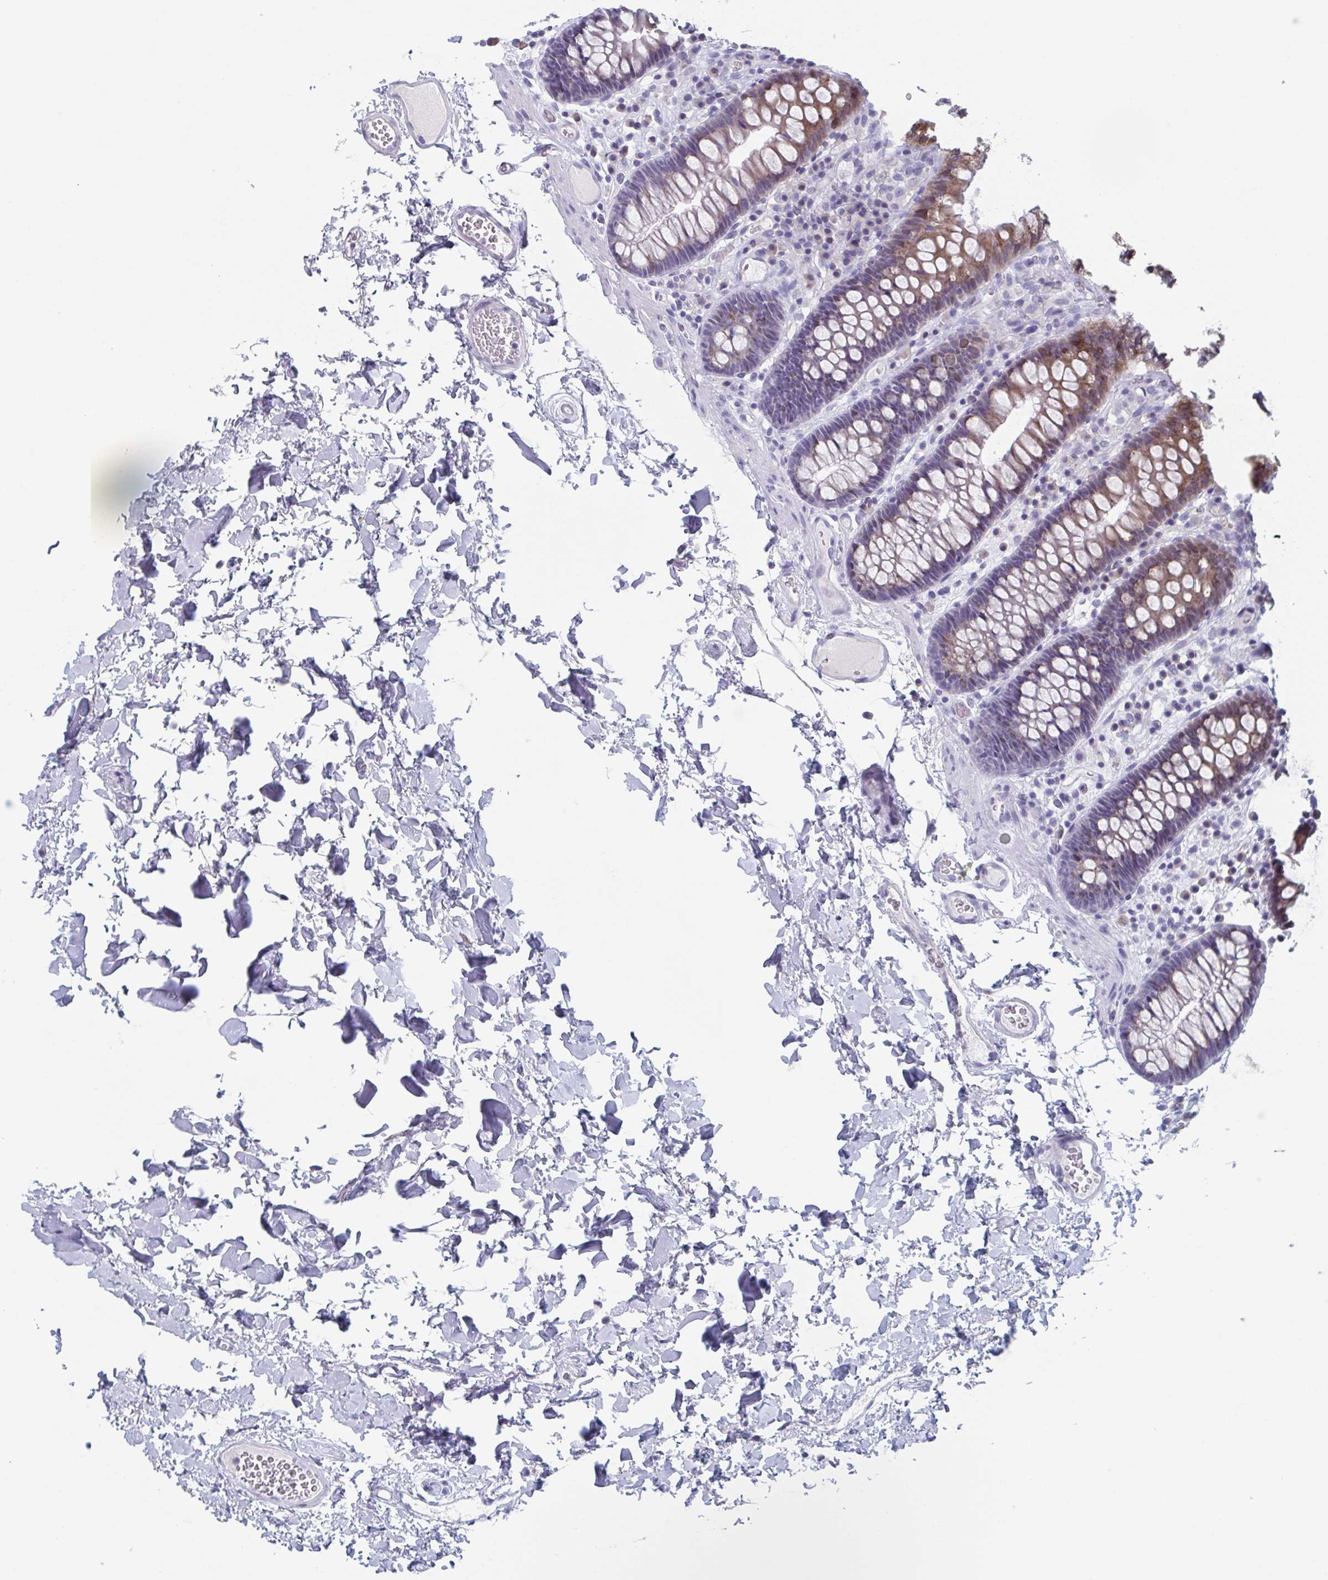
{"staining": {"intensity": "negative", "quantity": "none", "location": "none"}, "tissue": "colon", "cell_type": "Endothelial cells", "image_type": "normal", "snomed": [{"axis": "morphology", "description": "Normal tissue, NOS"}, {"axis": "topography", "description": "Colon"}, {"axis": "topography", "description": "Peripheral nerve tissue"}], "caption": "IHC image of benign human colon stained for a protein (brown), which displays no positivity in endothelial cells.", "gene": "HSD11B2", "patient": {"sex": "male", "age": 84}}